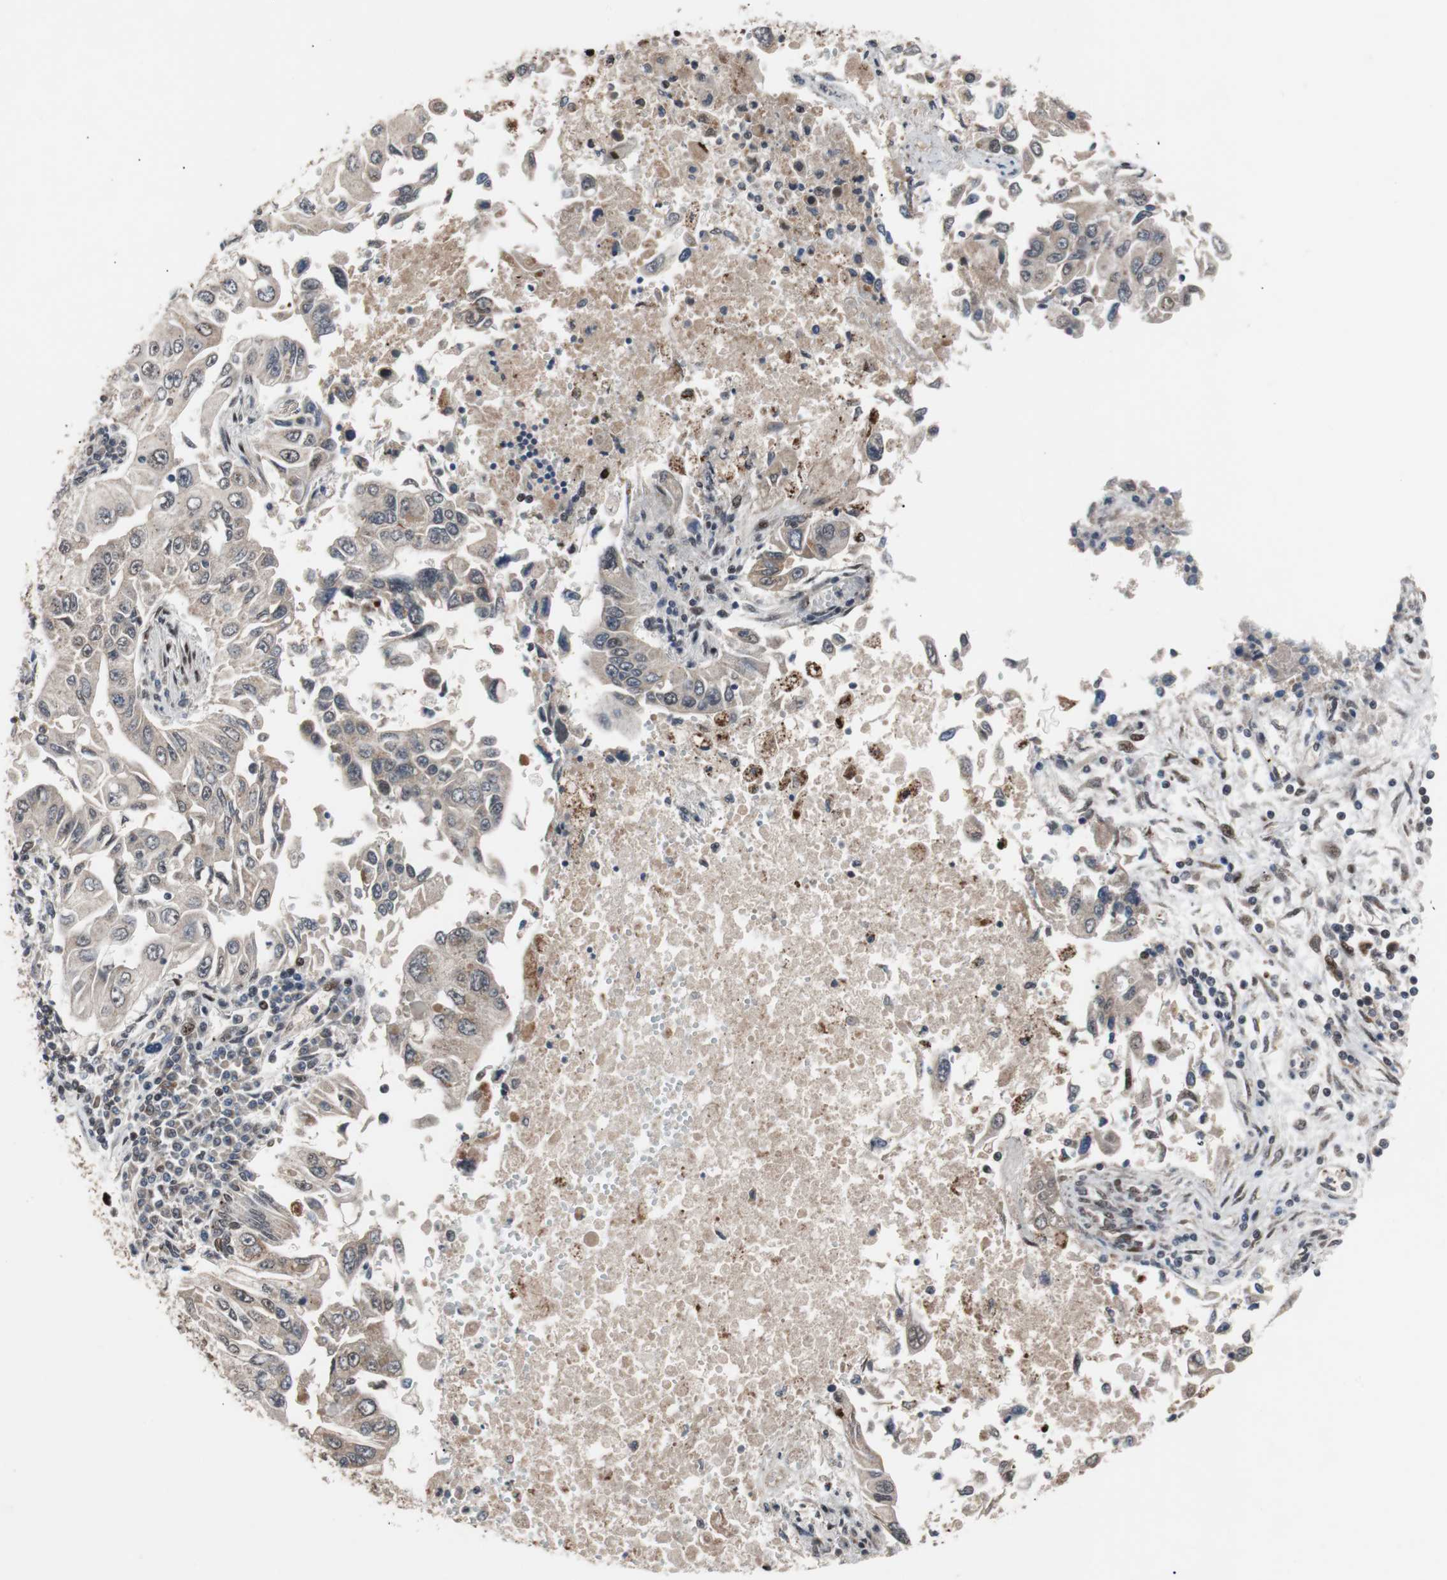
{"staining": {"intensity": "moderate", "quantity": "25%-75%", "location": "cytoplasmic/membranous,nuclear"}, "tissue": "lung cancer", "cell_type": "Tumor cells", "image_type": "cancer", "snomed": [{"axis": "morphology", "description": "Adenocarcinoma, NOS"}, {"axis": "topography", "description": "Lung"}], "caption": "Human lung cancer stained for a protein (brown) reveals moderate cytoplasmic/membranous and nuclear positive staining in about 25%-75% of tumor cells.", "gene": "NBL1", "patient": {"sex": "male", "age": 84}}